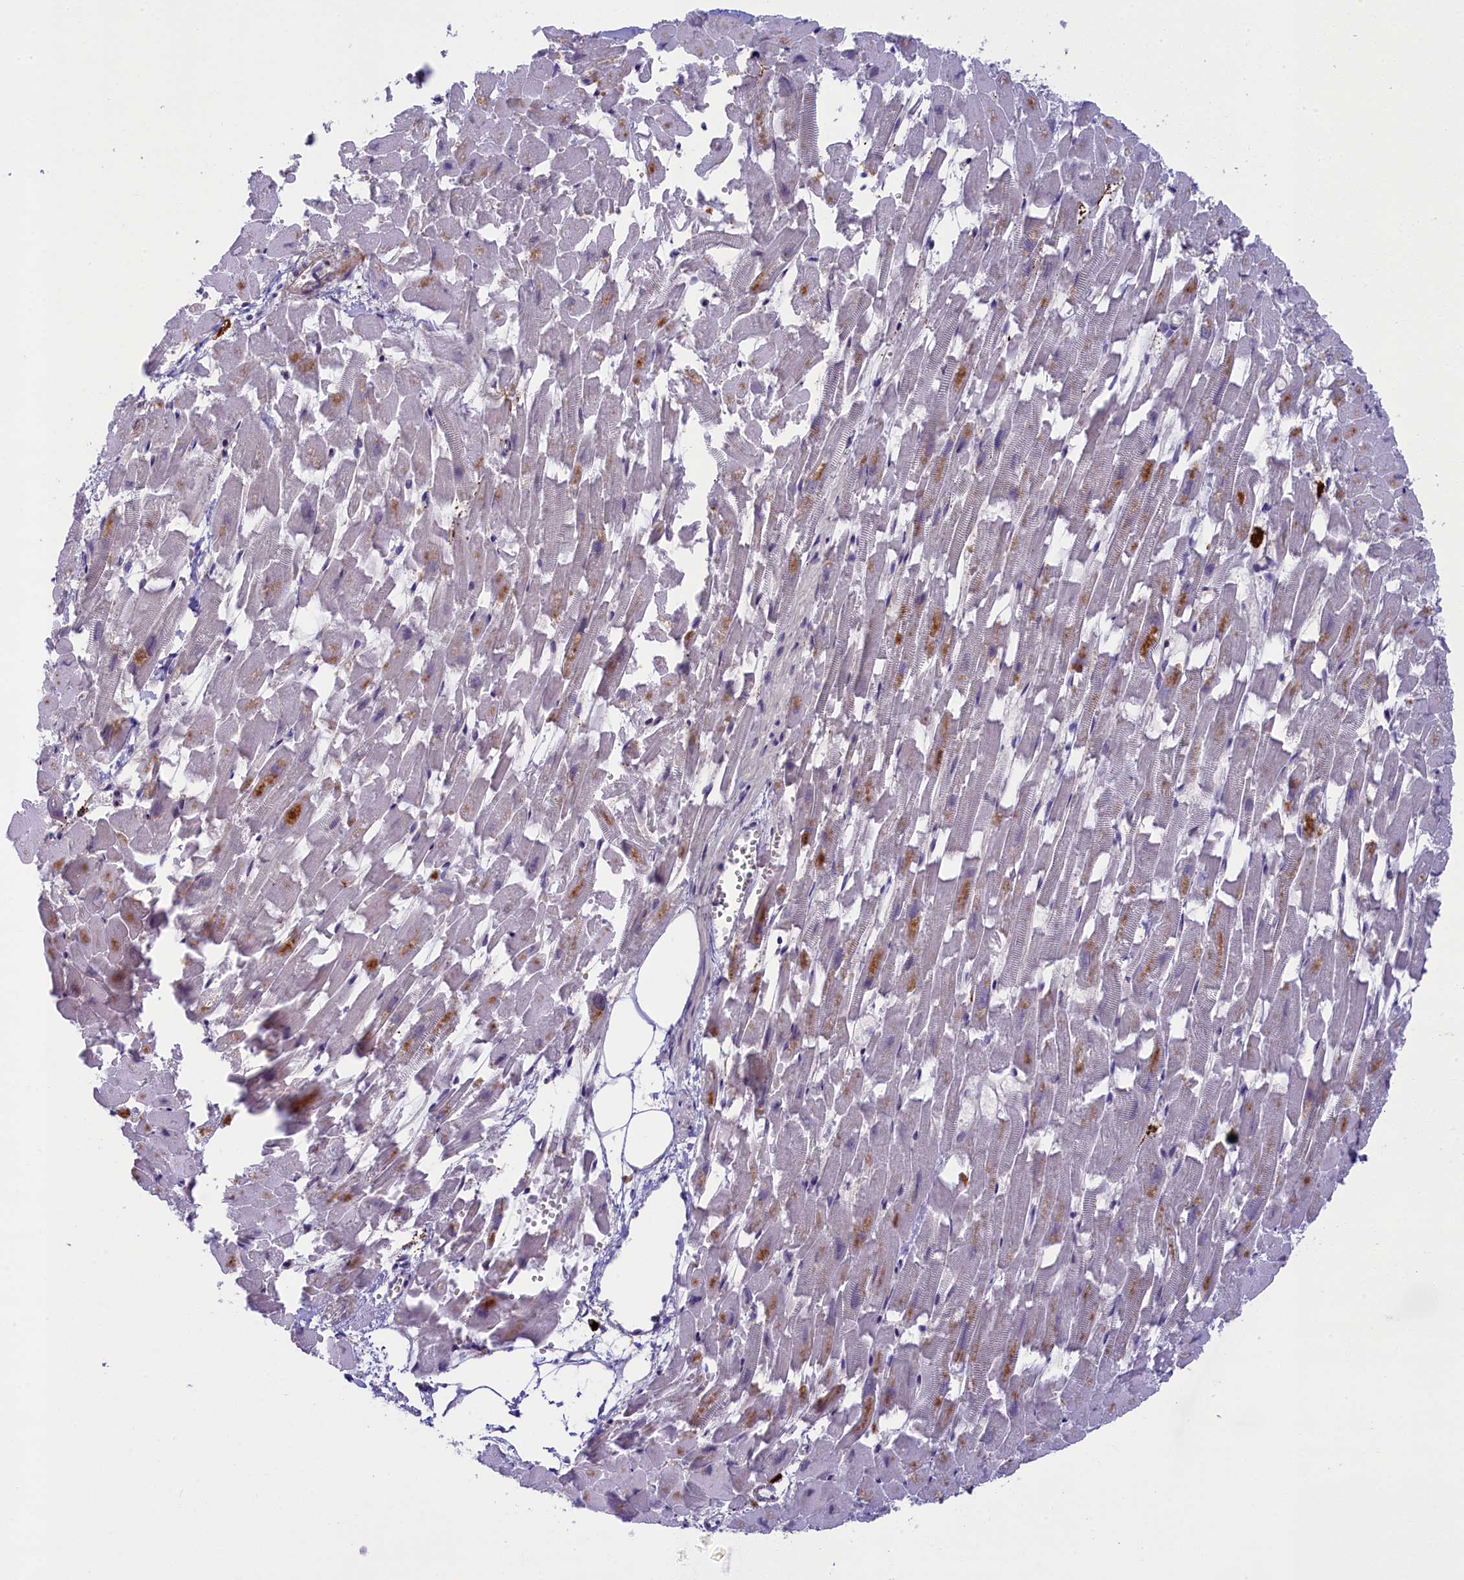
{"staining": {"intensity": "negative", "quantity": "none", "location": "none"}, "tissue": "heart muscle", "cell_type": "Cardiomyocytes", "image_type": "normal", "snomed": [{"axis": "morphology", "description": "Normal tissue, NOS"}, {"axis": "topography", "description": "Heart"}], "caption": "DAB immunohistochemical staining of benign heart muscle reveals no significant expression in cardiomyocytes.", "gene": "CCL23", "patient": {"sex": "female", "age": 64}}